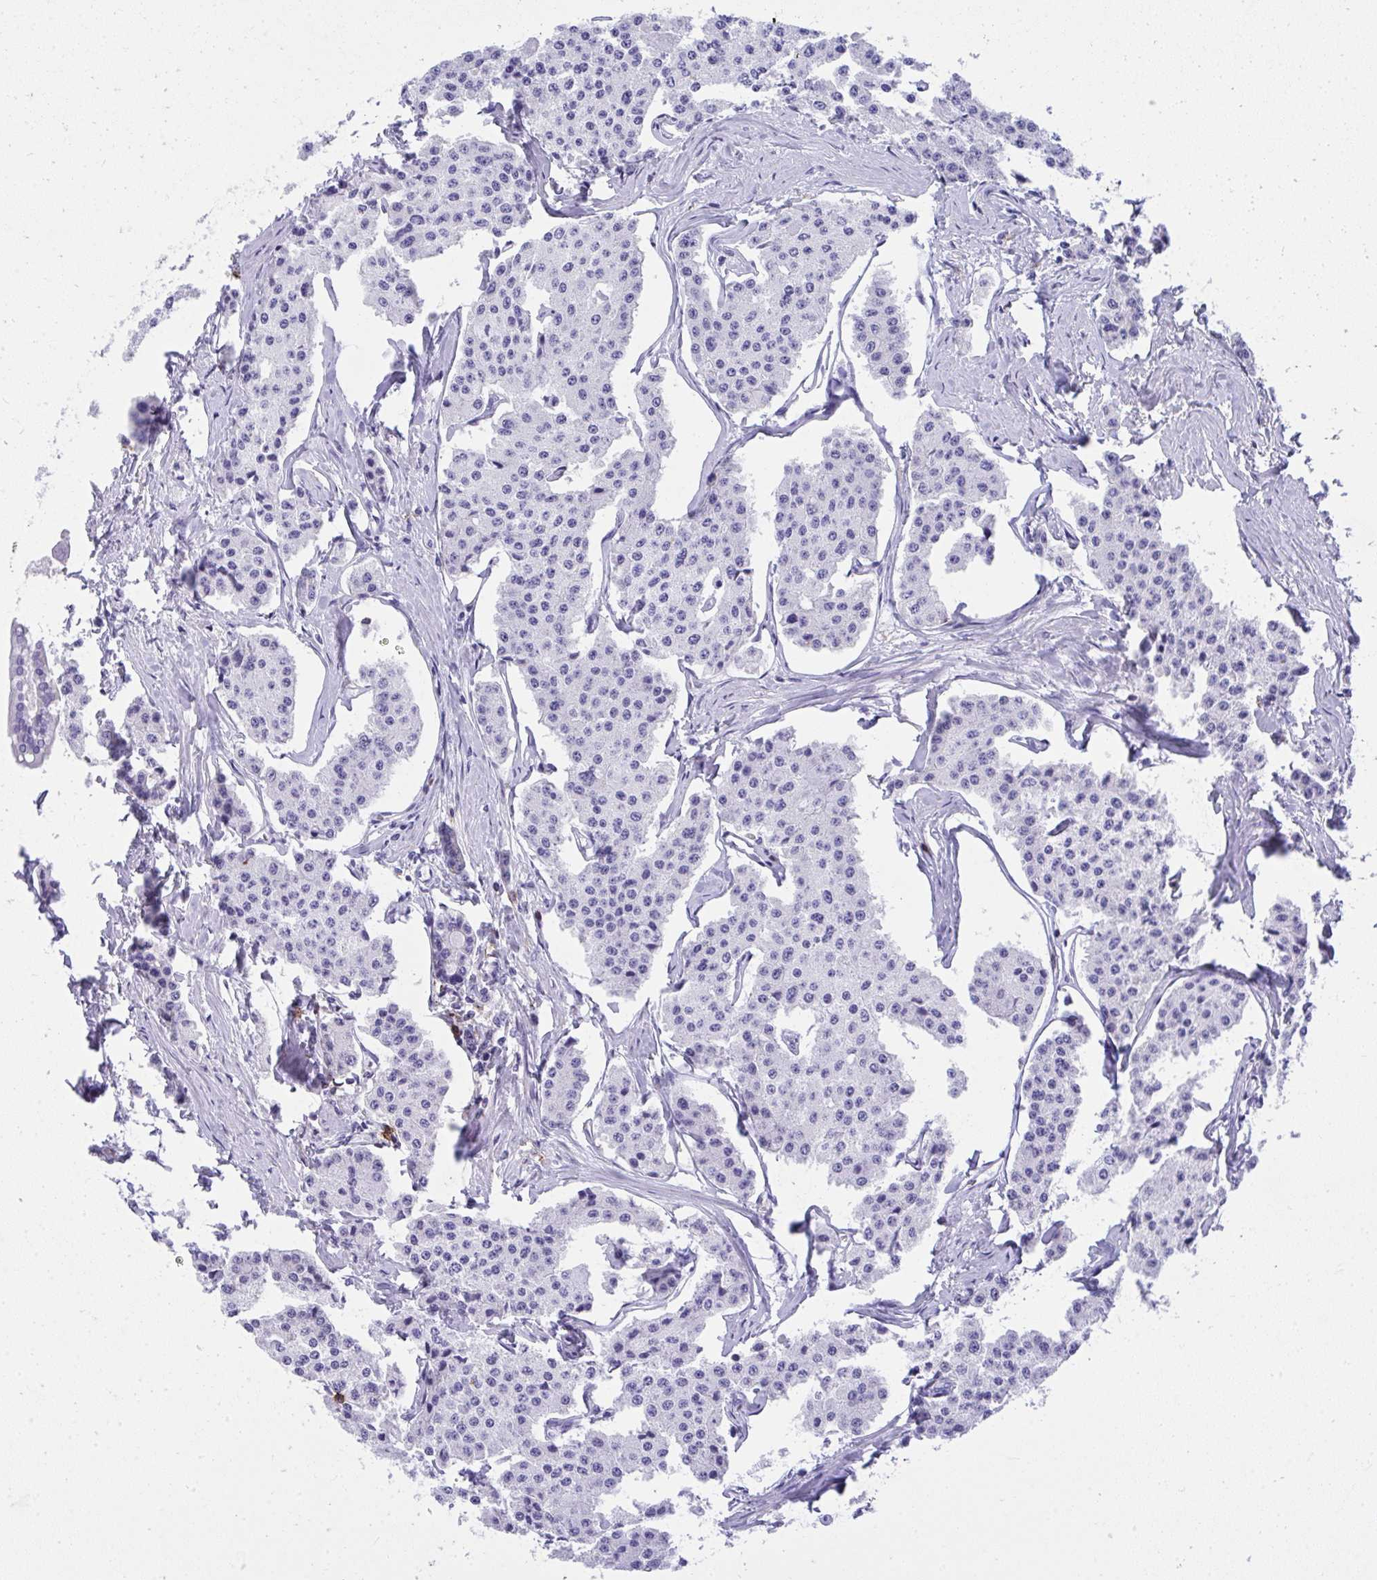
{"staining": {"intensity": "negative", "quantity": "none", "location": "none"}, "tissue": "carcinoid", "cell_type": "Tumor cells", "image_type": "cancer", "snomed": [{"axis": "morphology", "description": "Carcinoid, malignant, NOS"}, {"axis": "topography", "description": "Small intestine"}], "caption": "High power microscopy micrograph of an immunohistochemistry photomicrograph of carcinoid, revealing no significant positivity in tumor cells. (Brightfield microscopy of DAB (3,3'-diaminobenzidine) immunohistochemistry at high magnification).", "gene": "SPN", "patient": {"sex": "female", "age": 65}}